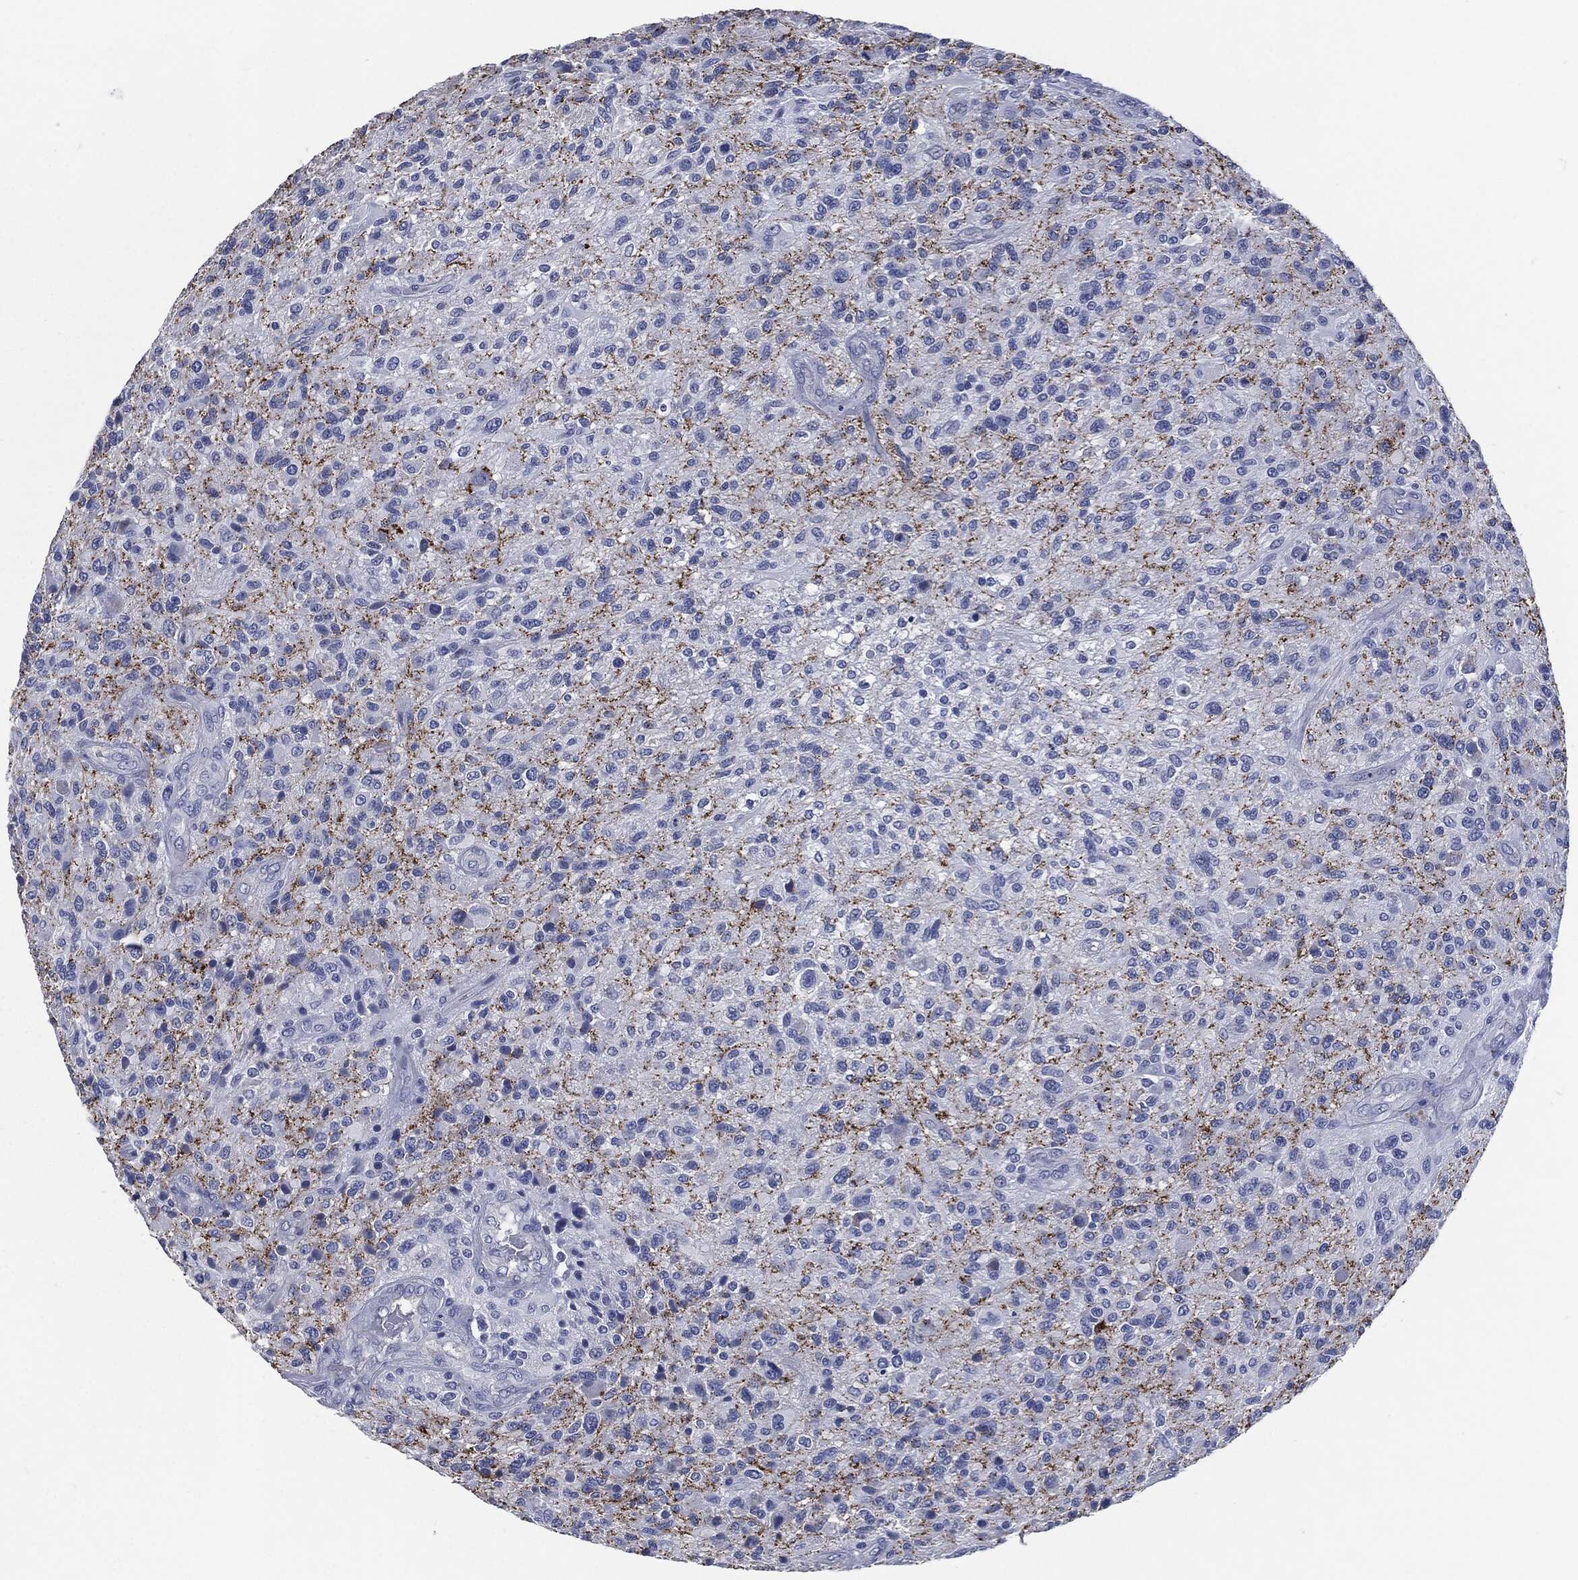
{"staining": {"intensity": "negative", "quantity": "none", "location": "none"}, "tissue": "glioma", "cell_type": "Tumor cells", "image_type": "cancer", "snomed": [{"axis": "morphology", "description": "Glioma, malignant, High grade"}, {"axis": "topography", "description": "Brain"}], "caption": "High magnification brightfield microscopy of glioma stained with DAB (3,3'-diaminobenzidine) (brown) and counterstained with hematoxylin (blue): tumor cells show no significant positivity.", "gene": "CD27", "patient": {"sex": "male", "age": 47}}